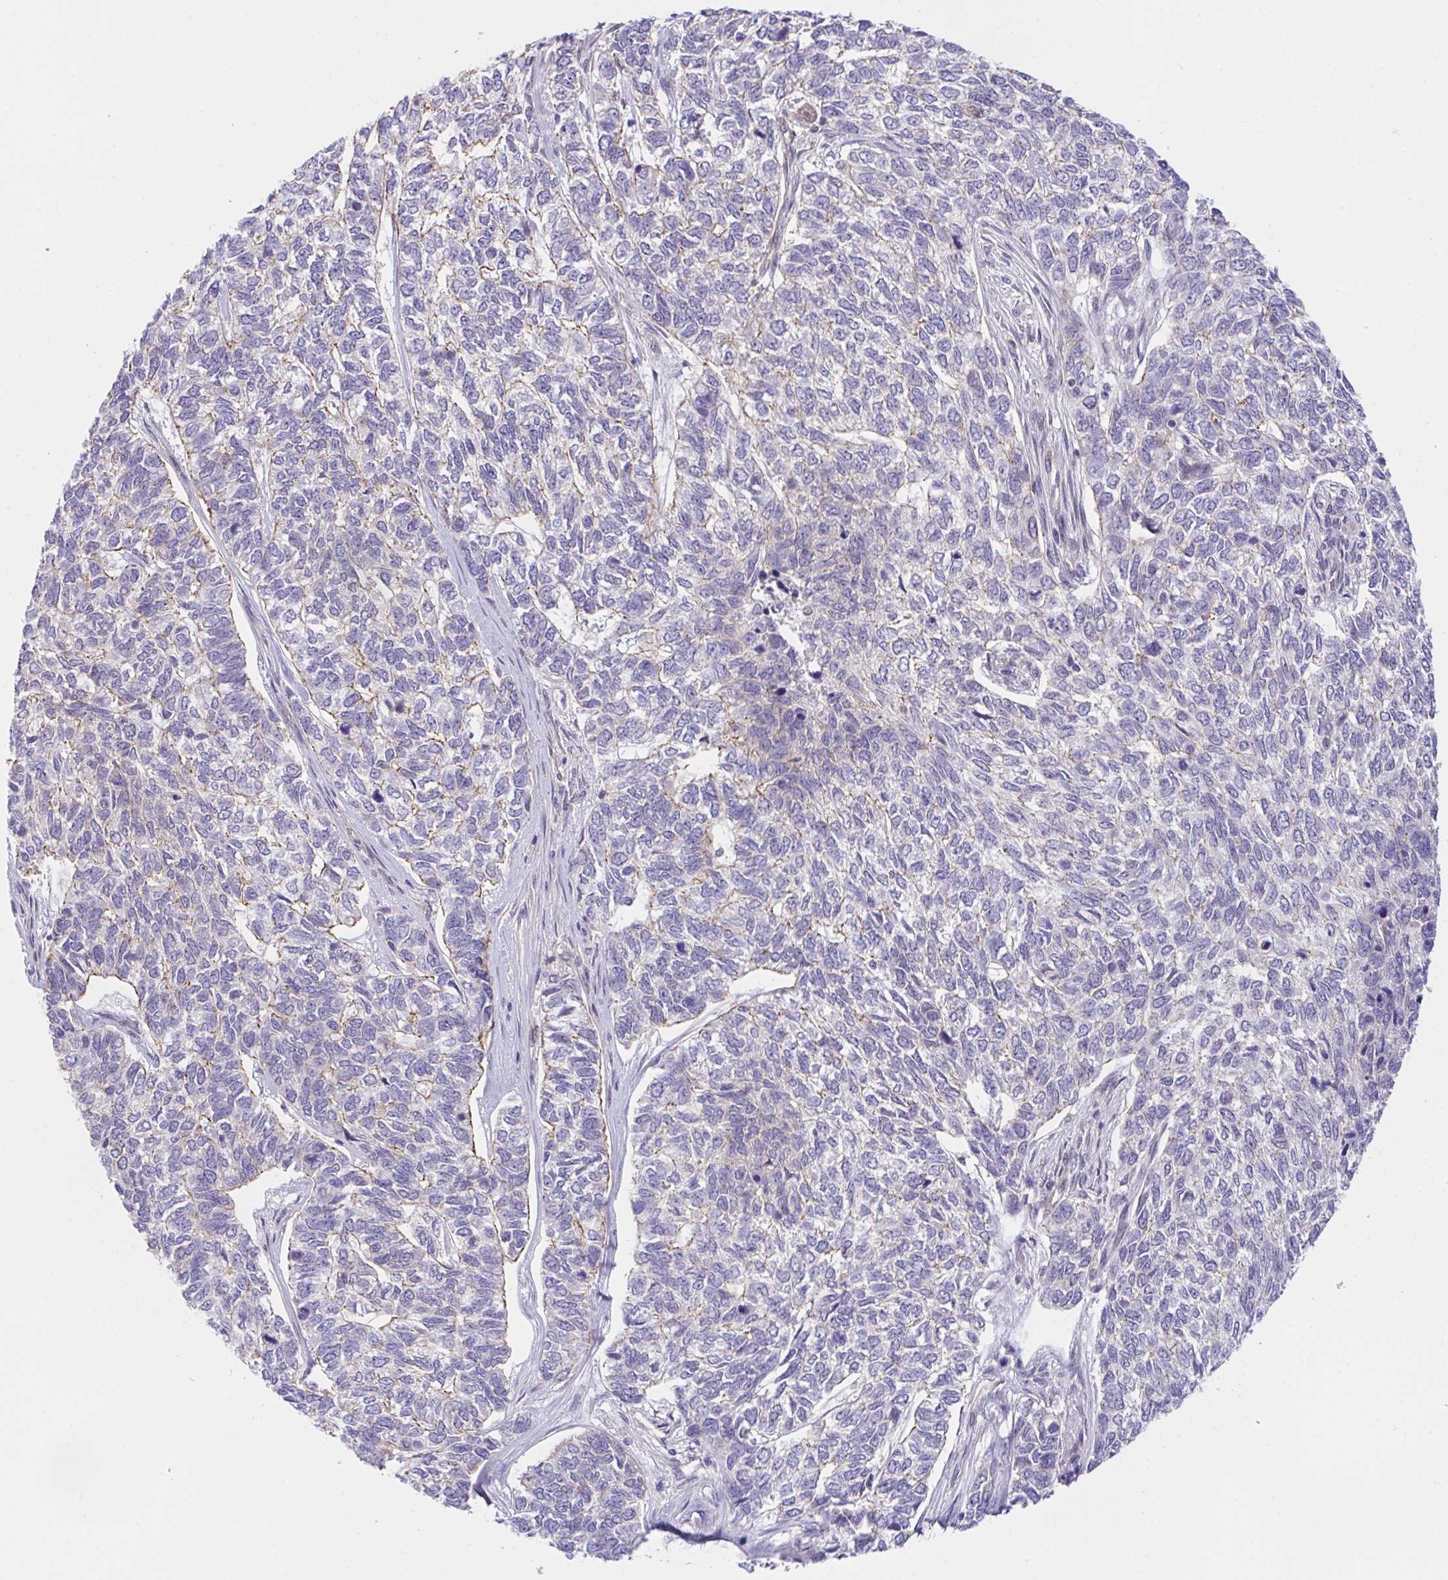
{"staining": {"intensity": "negative", "quantity": "none", "location": "none"}, "tissue": "skin cancer", "cell_type": "Tumor cells", "image_type": "cancer", "snomed": [{"axis": "morphology", "description": "Basal cell carcinoma"}, {"axis": "topography", "description": "Skin"}], "caption": "Image shows no significant protein positivity in tumor cells of skin cancer (basal cell carcinoma).", "gene": "ZBED3", "patient": {"sex": "female", "age": 65}}